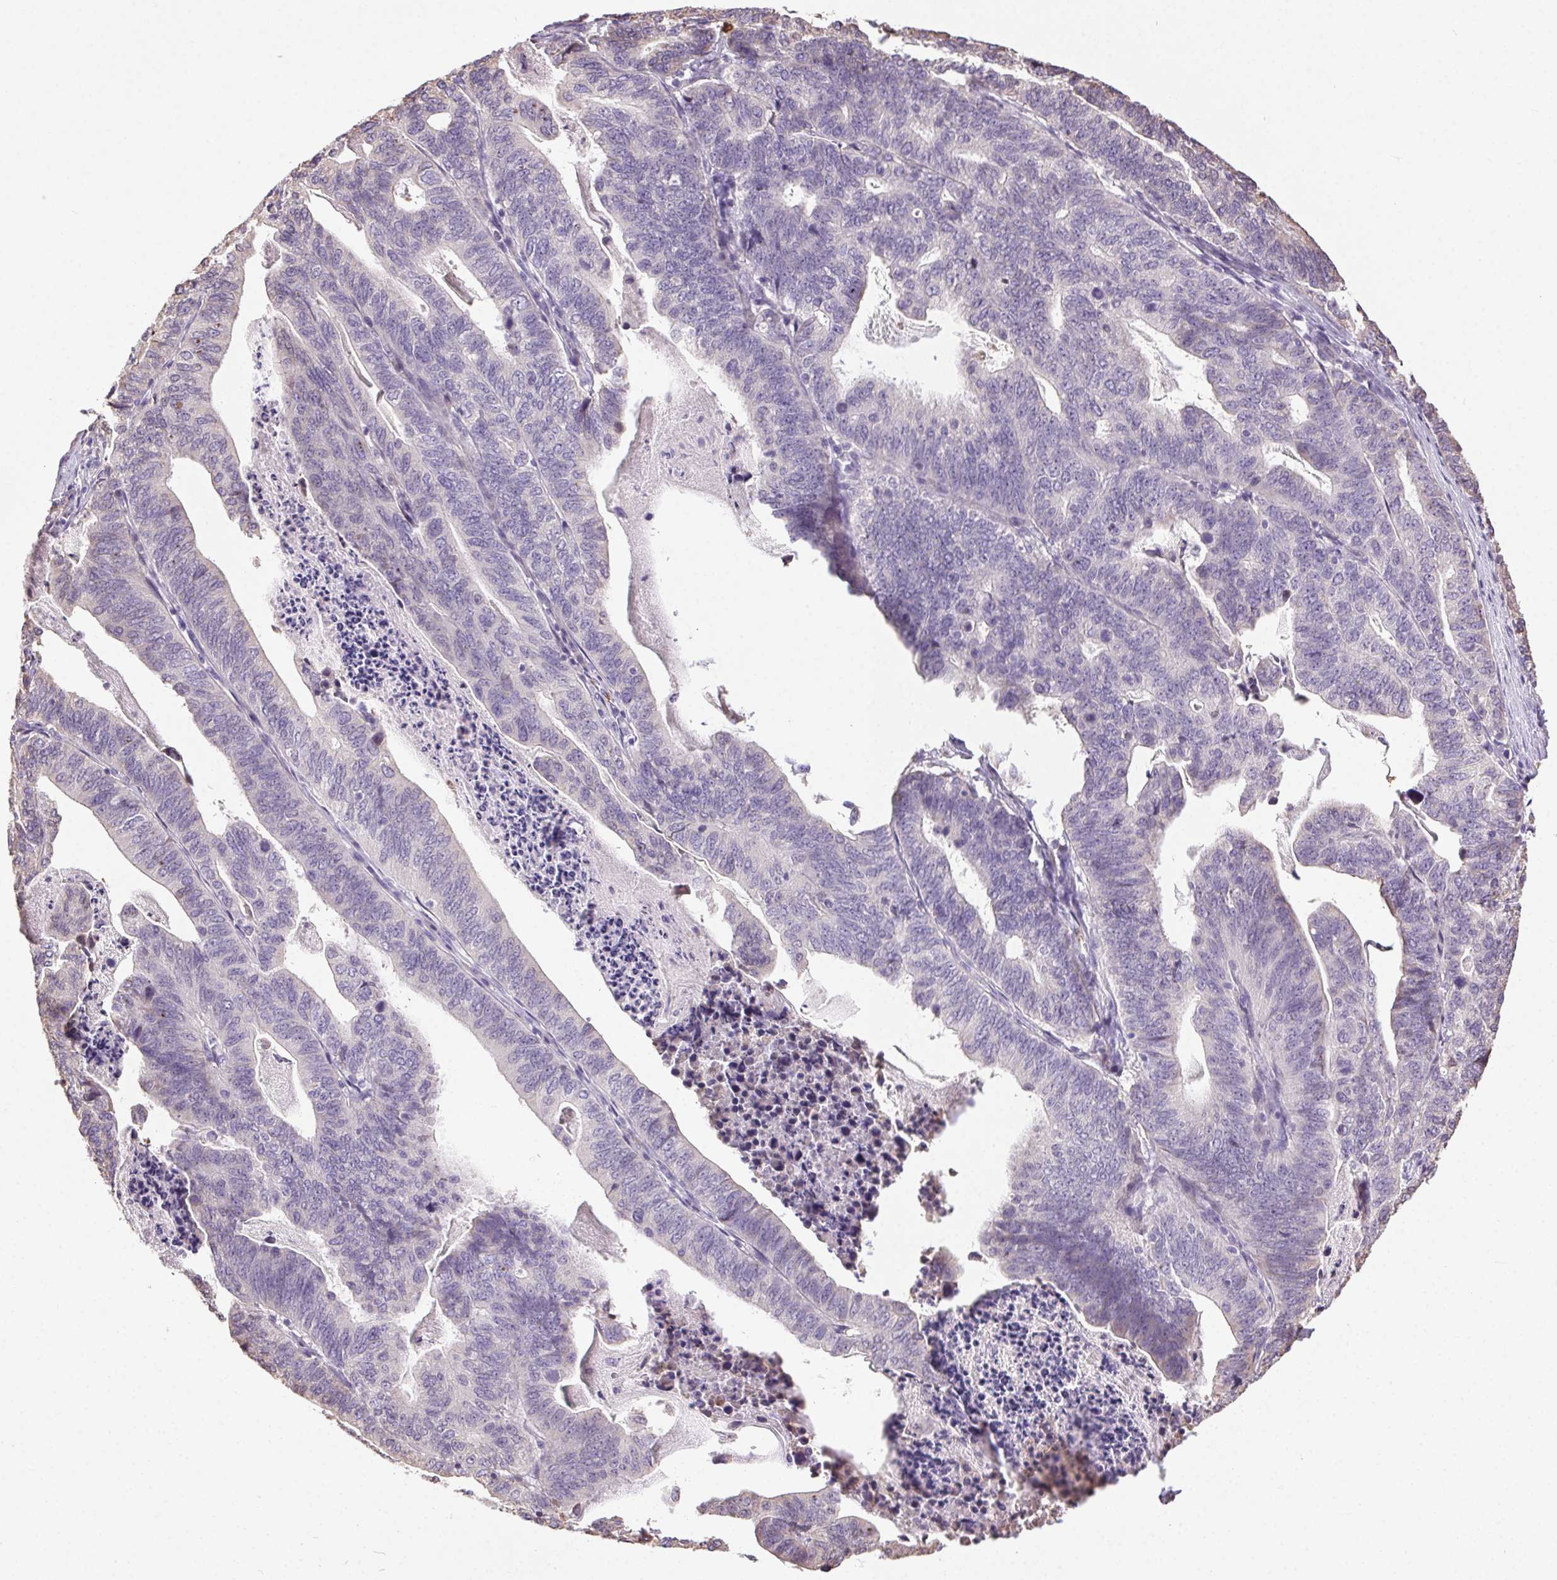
{"staining": {"intensity": "negative", "quantity": "none", "location": "none"}, "tissue": "stomach cancer", "cell_type": "Tumor cells", "image_type": "cancer", "snomed": [{"axis": "morphology", "description": "Adenocarcinoma, NOS"}, {"axis": "topography", "description": "Stomach, upper"}], "caption": "Tumor cells are negative for protein expression in human stomach adenocarcinoma.", "gene": "SNX31", "patient": {"sex": "female", "age": 67}}